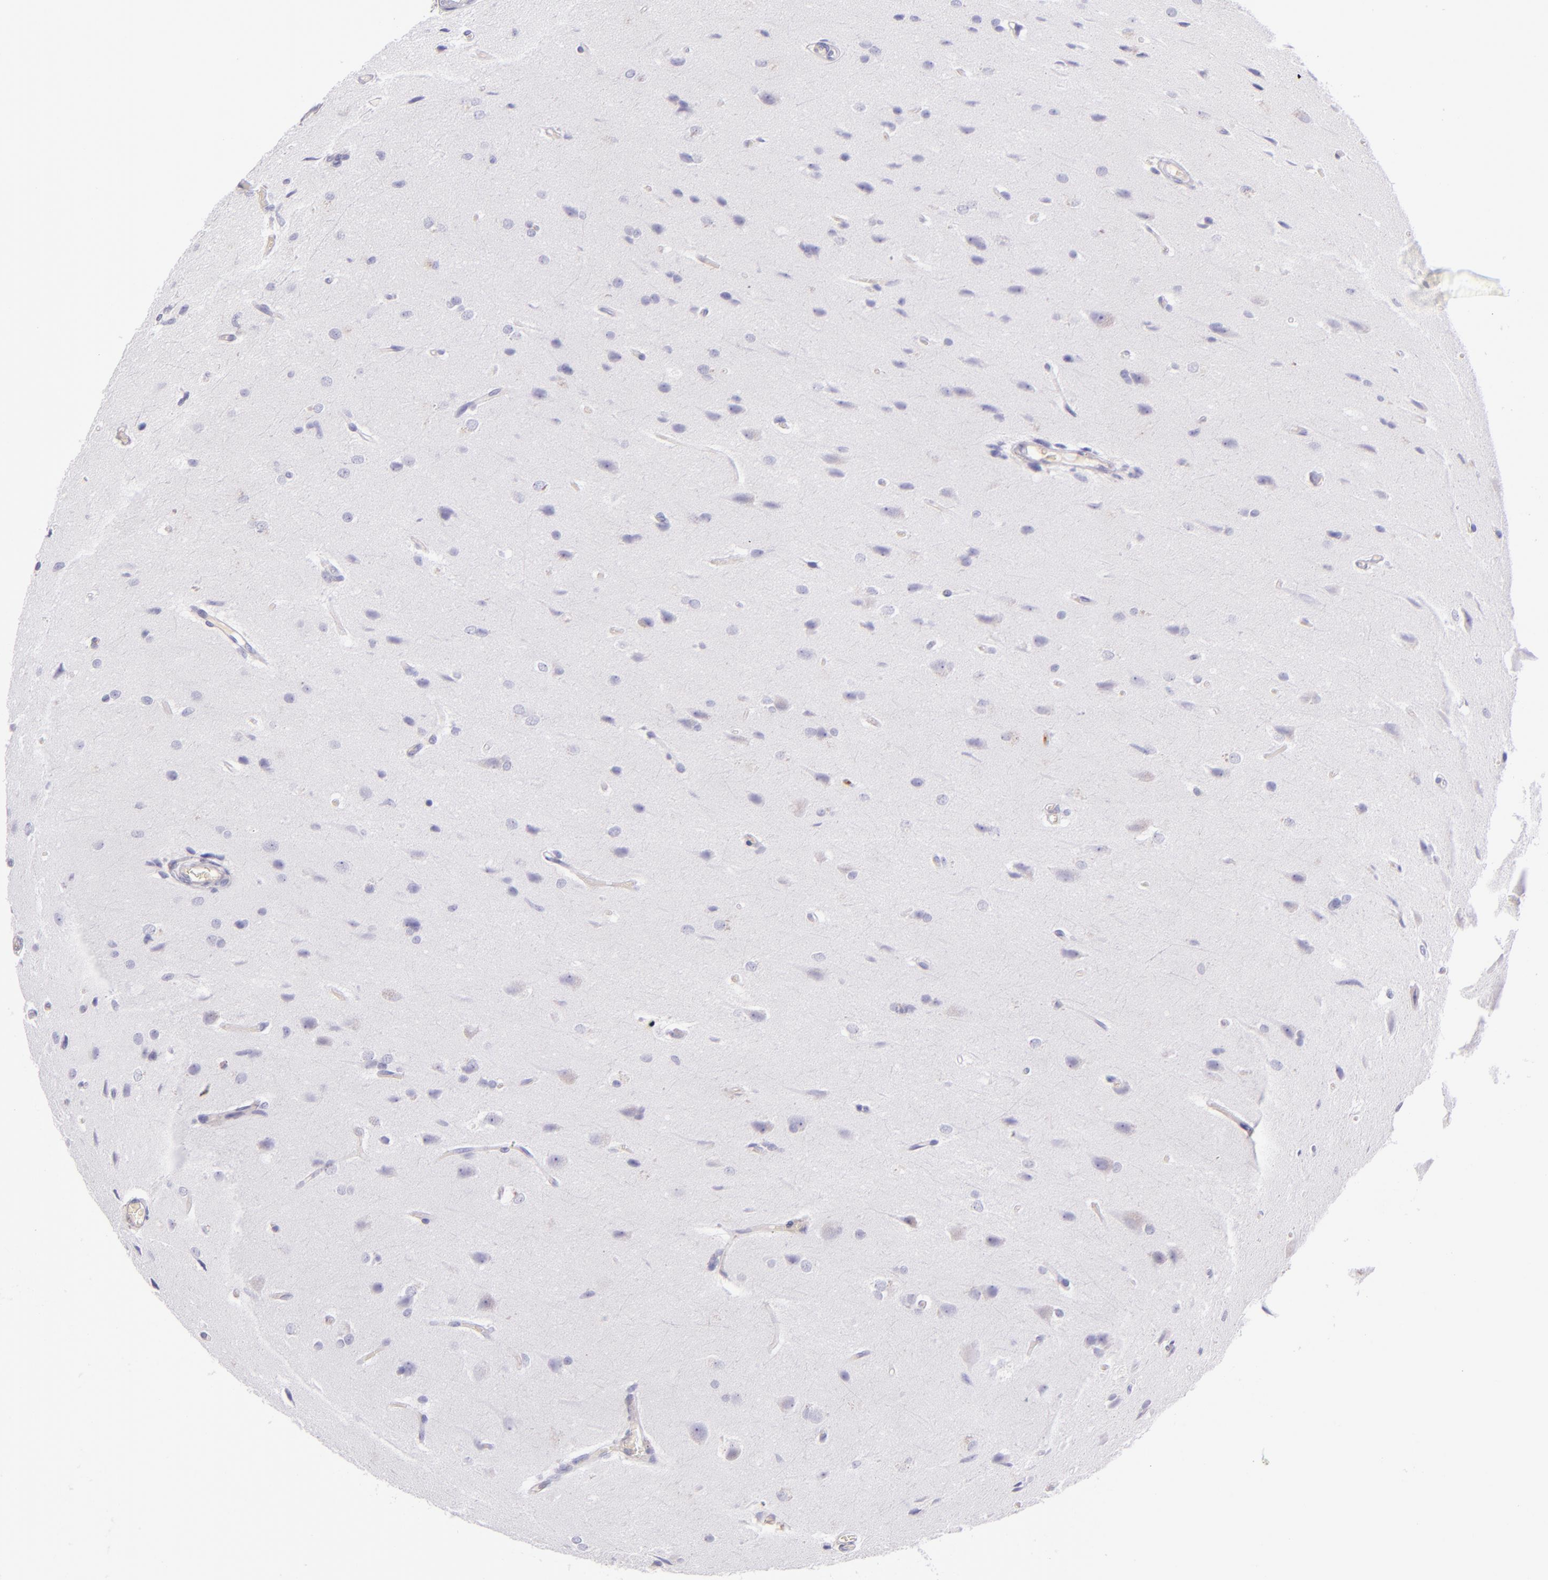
{"staining": {"intensity": "negative", "quantity": "none", "location": "none"}, "tissue": "glioma", "cell_type": "Tumor cells", "image_type": "cancer", "snomed": [{"axis": "morphology", "description": "Glioma, malignant, High grade"}, {"axis": "topography", "description": "Brain"}], "caption": "High magnification brightfield microscopy of malignant high-grade glioma stained with DAB (3,3'-diaminobenzidine) (brown) and counterstained with hematoxylin (blue): tumor cells show no significant expression.", "gene": "ICAM1", "patient": {"sex": "male", "age": 68}}